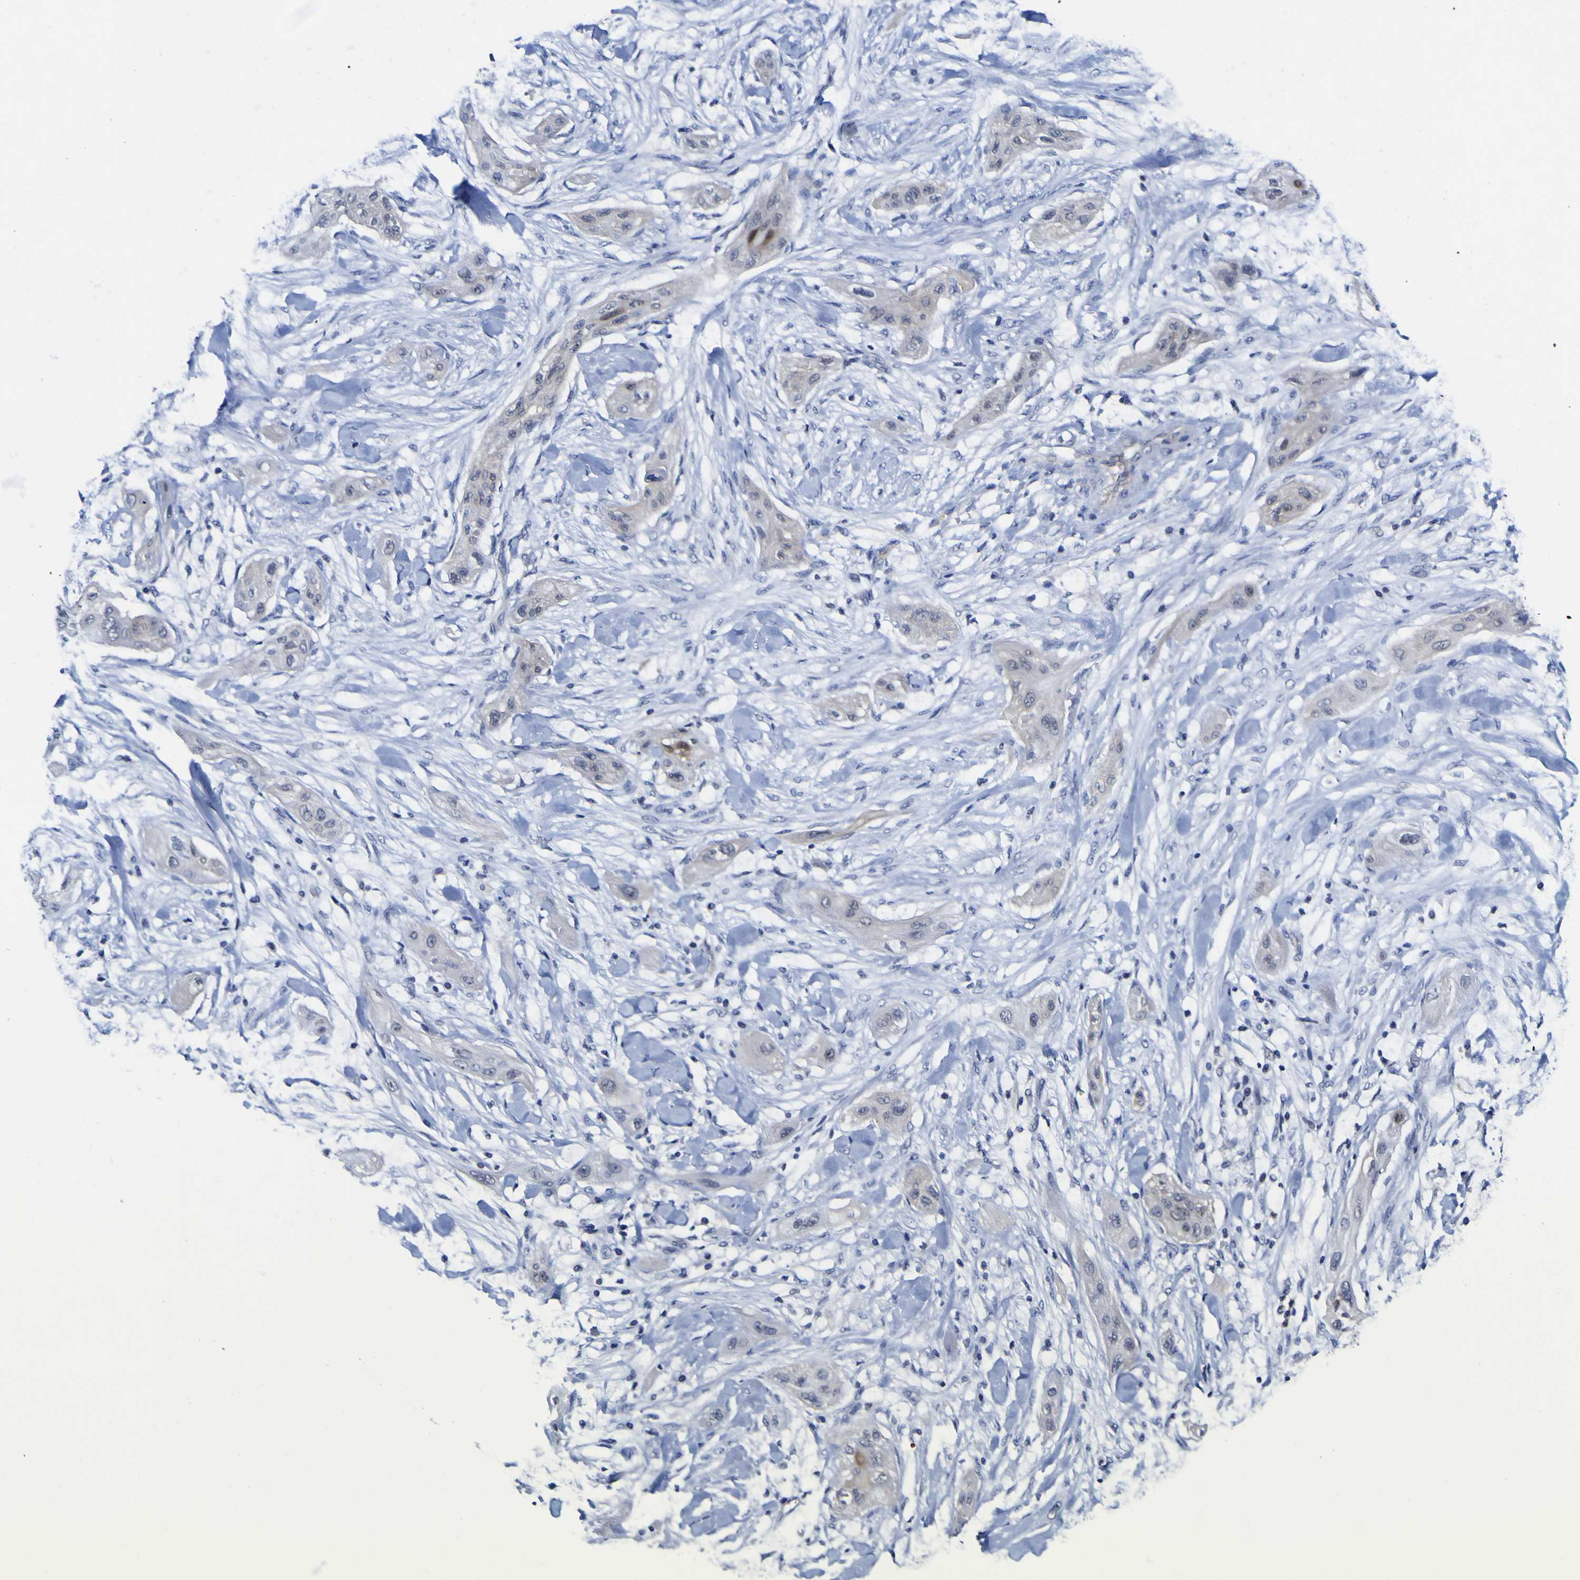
{"staining": {"intensity": "negative", "quantity": "none", "location": "none"}, "tissue": "lung cancer", "cell_type": "Tumor cells", "image_type": "cancer", "snomed": [{"axis": "morphology", "description": "Squamous cell carcinoma, NOS"}, {"axis": "topography", "description": "Lung"}], "caption": "Tumor cells show no significant staining in lung squamous cell carcinoma.", "gene": "CASP6", "patient": {"sex": "female", "age": 47}}